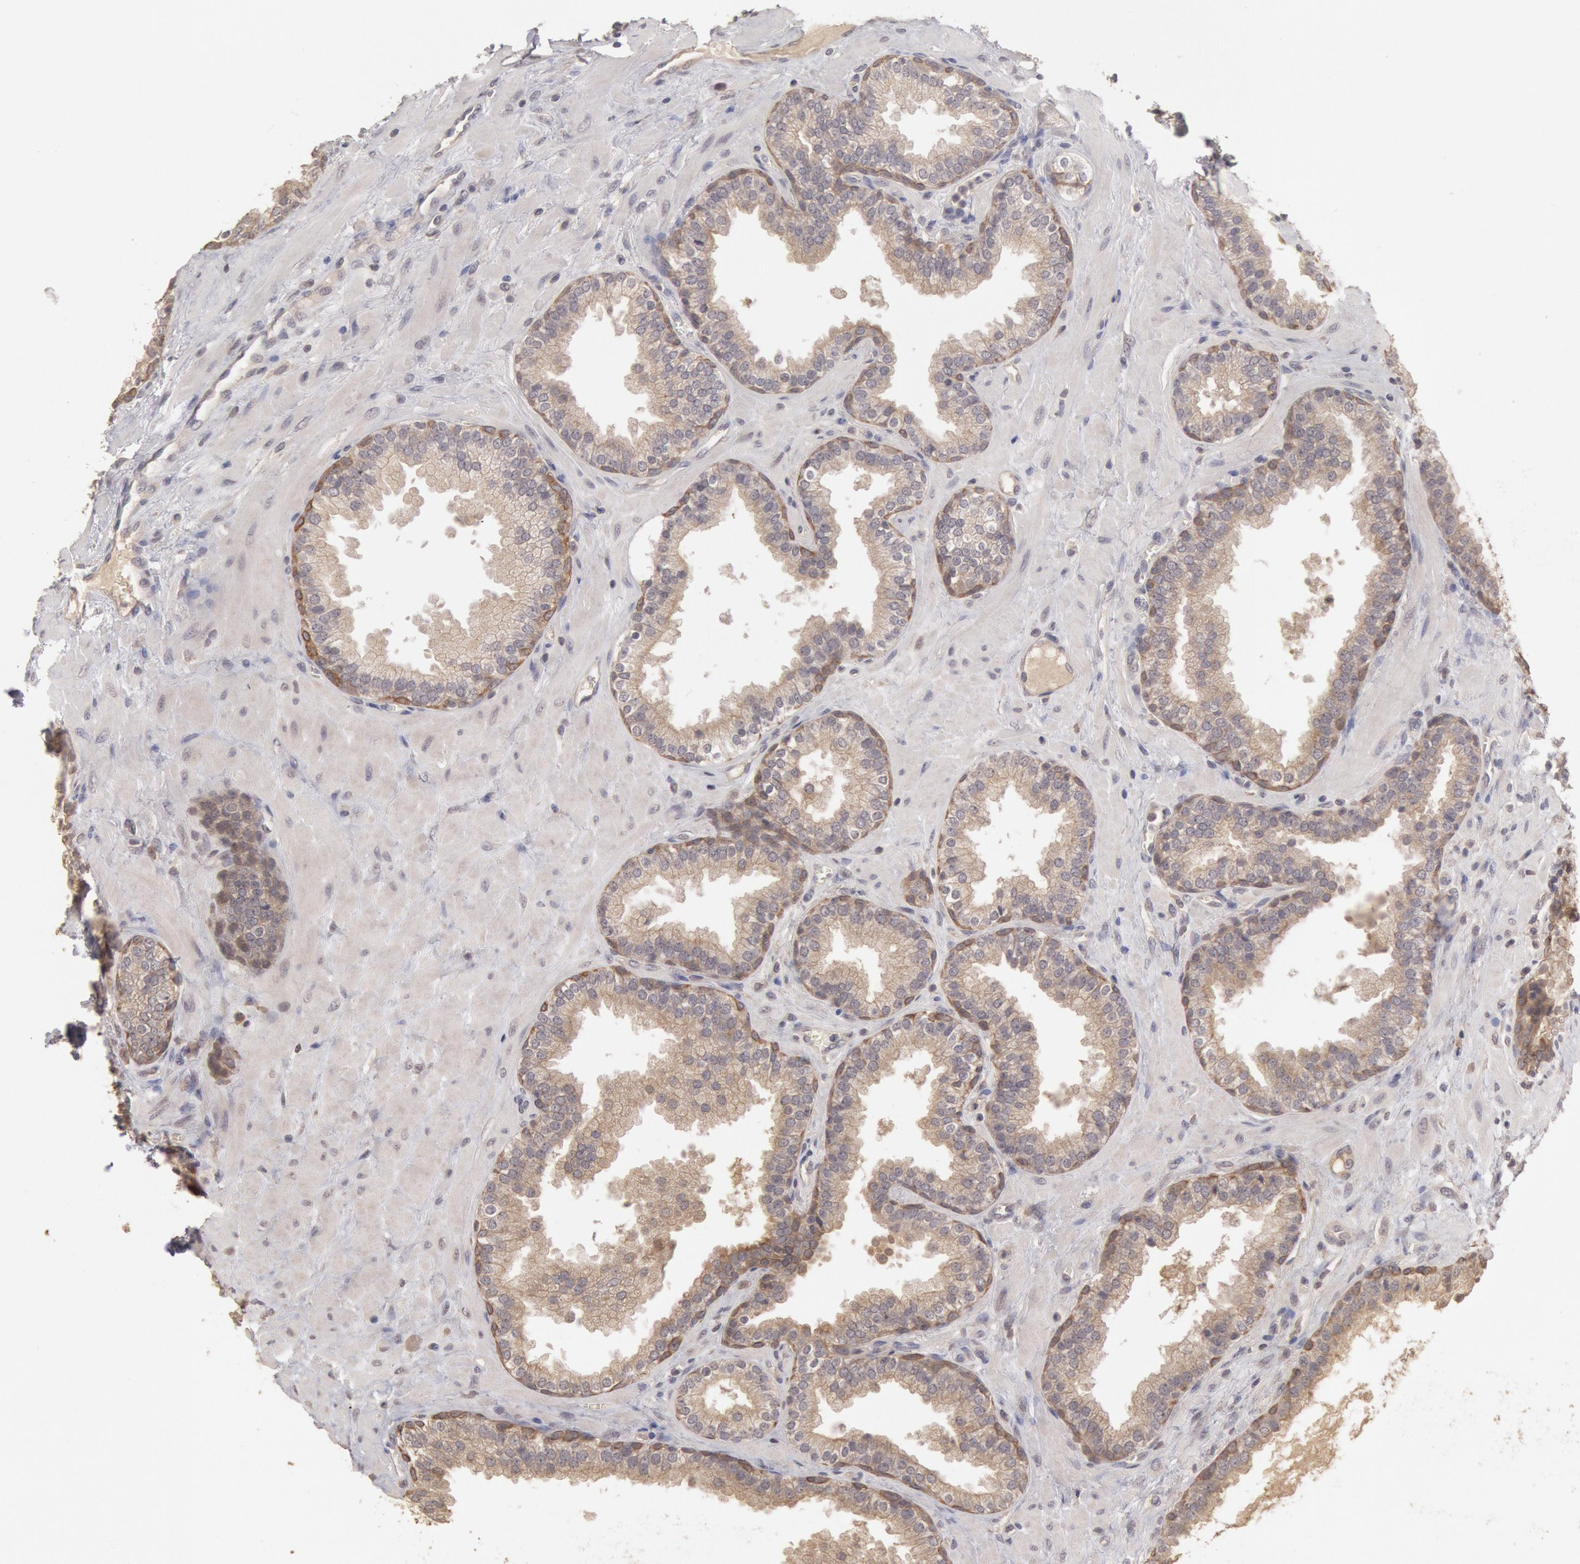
{"staining": {"intensity": "weak", "quantity": ">75%", "location": "cytoplasmic/membranous"}, "tissue": "prostate", "cell_type": "Glandular cells", "image_type": "normal", "snomed": [{"axis": "morphology", "description": "Normal tissue, NOS"}, {"axis": "topography", "description": "Prostate"}], "caption": "Immunohistochemistry staining of benign prostate, which exhibits low levels of weak cytoplasmic/membranous positivity in about >75% of glandular cells indicating weak cytoplasmic/membranous protein staining. The staining was performed using DAB (brown) for protein detection and nuclei were counterstained in hematoxylin (blue).", "gene": "ZFP36L1", "patient": {"sex": "male", "age": 51}}